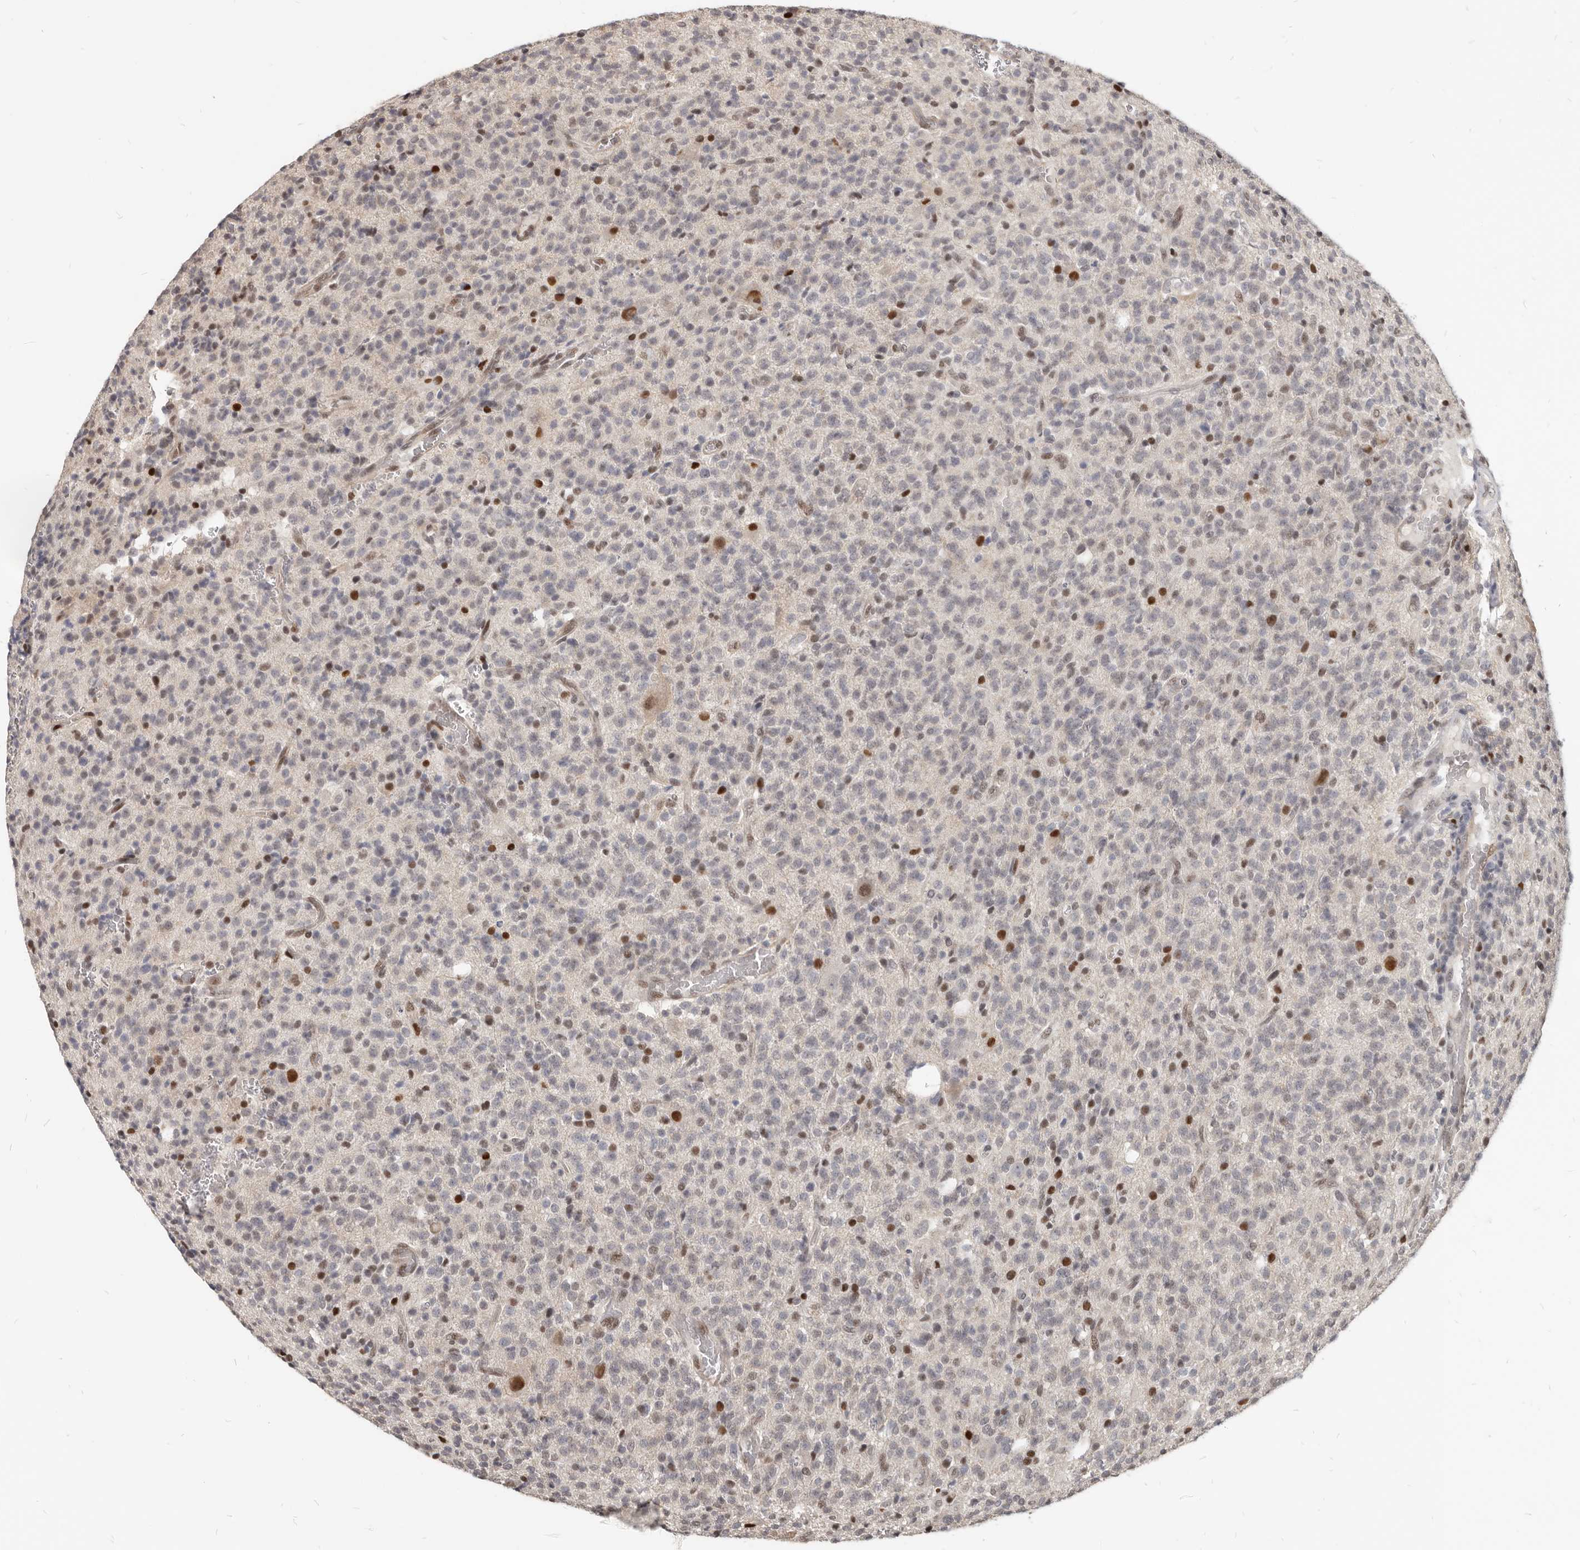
{"staining": {"intensity": "negative", "quantity": "none", "location": "none"}, "tissue": "glioma", "cell_type": "Tumor cells", "image_type": "cancer", "snomed": [{"axis": "morphology", "description": "Glioma, malignant, High grade"}, {"axis": "topography", "description": "Brain"}], "caption": "A high-resolution micrograph shows immunohistochemistry staining of high-grade glioma (malignant), which exhibits no significant positivity in tumor cells.", "gene": "ATF5", "patient": {"sex": "male", "age": 34}}